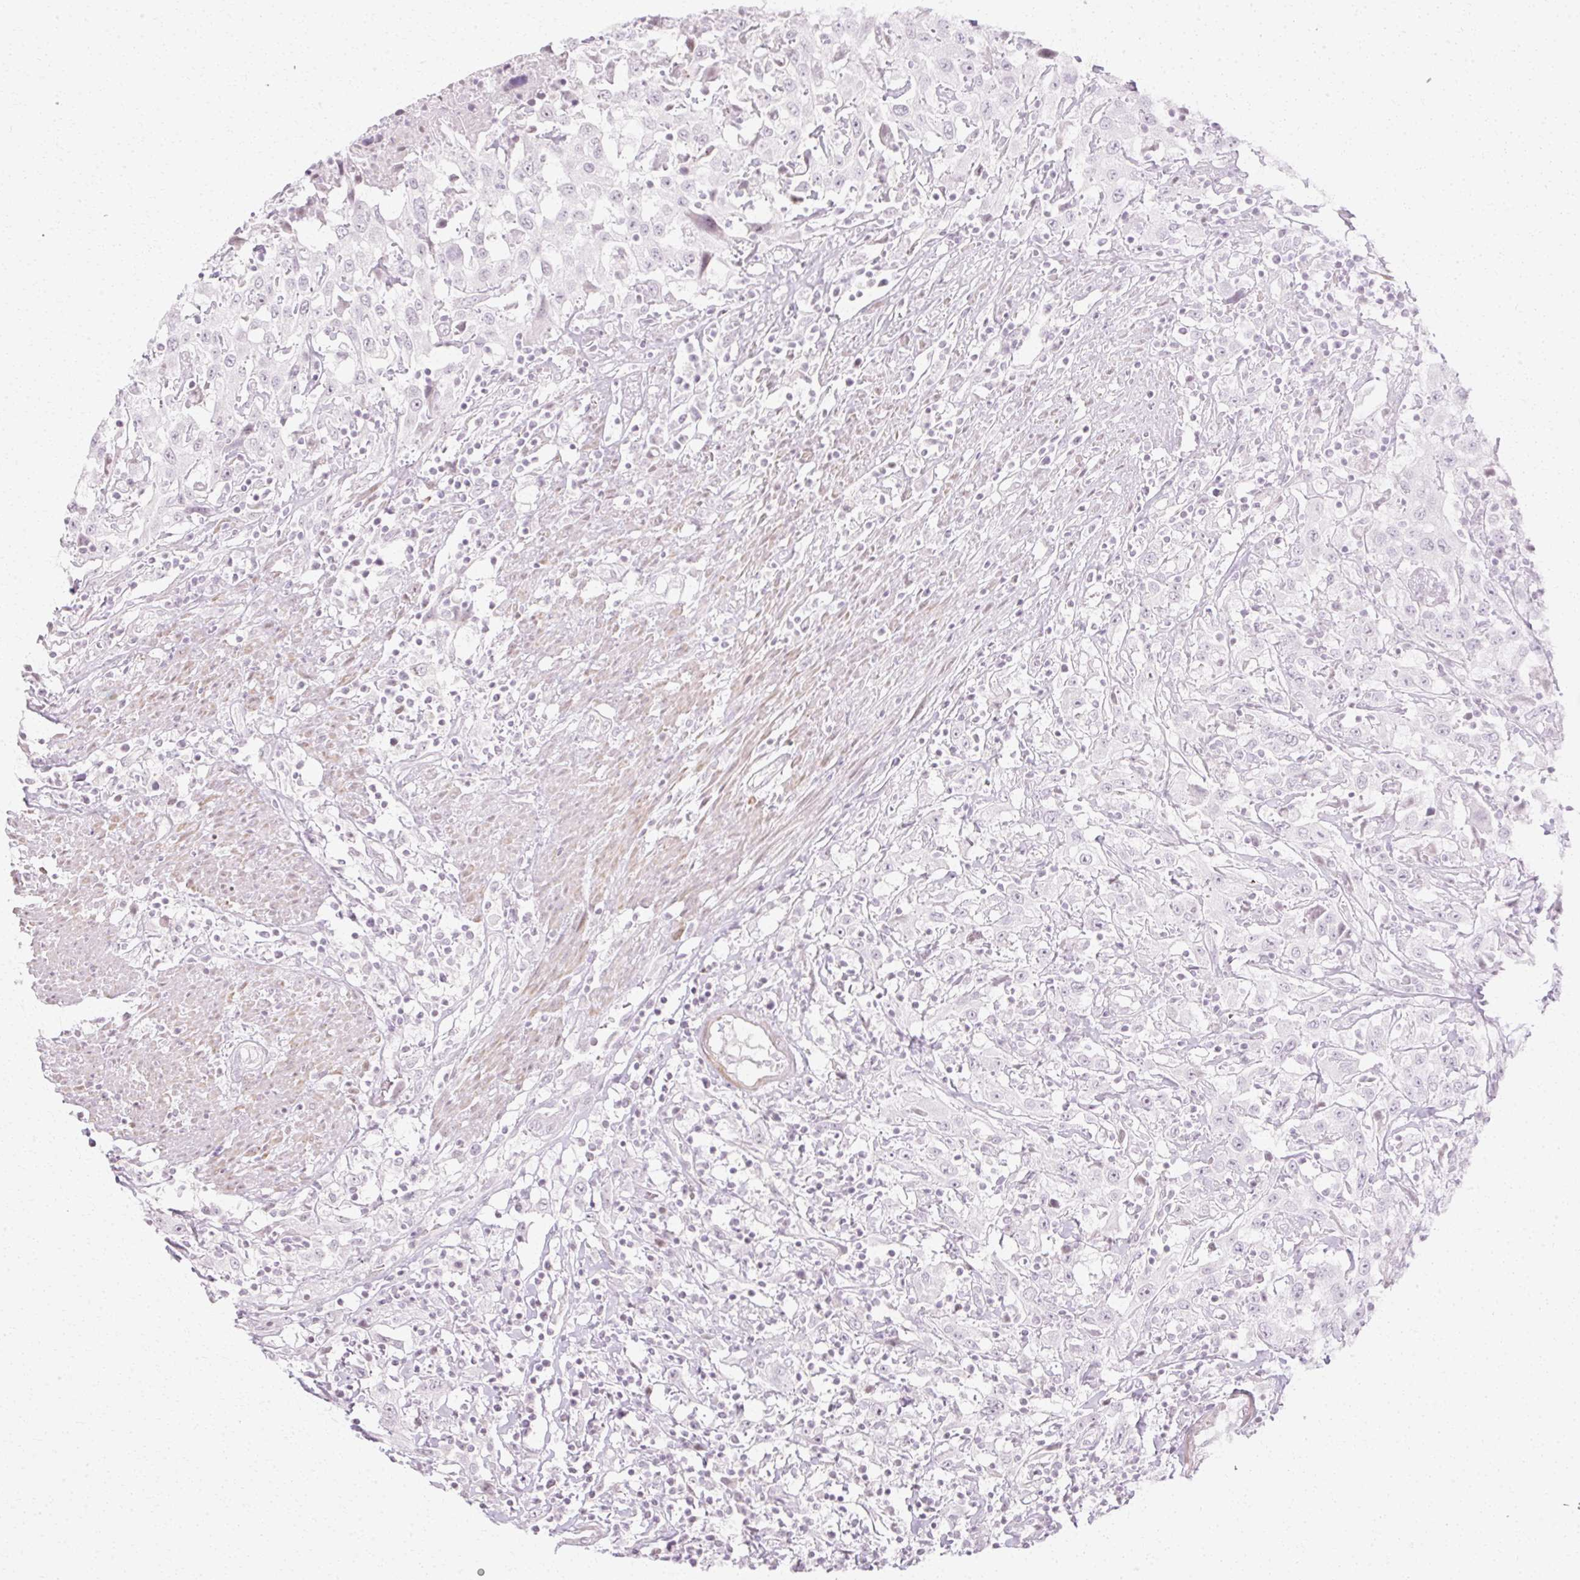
{"staining": {"intensity": "negative", "quantity": "none", "location": "none"}, "tissue": "urothelial cancer", "cell_type": "Tumor cells", "image_type": "cancer", "snomed": [{"axis": "morphology", "description": "Urothelial carcinoma, High grade"}, {"axis": "topography", "description": "Urinary bladder"}], "caption": "Immunohistochemical staining of urothelial cancer demonstrates no significant positivity in tumor cells.", "gene": "C3orf49", "patient": {"sex": "male", "age": 61}}